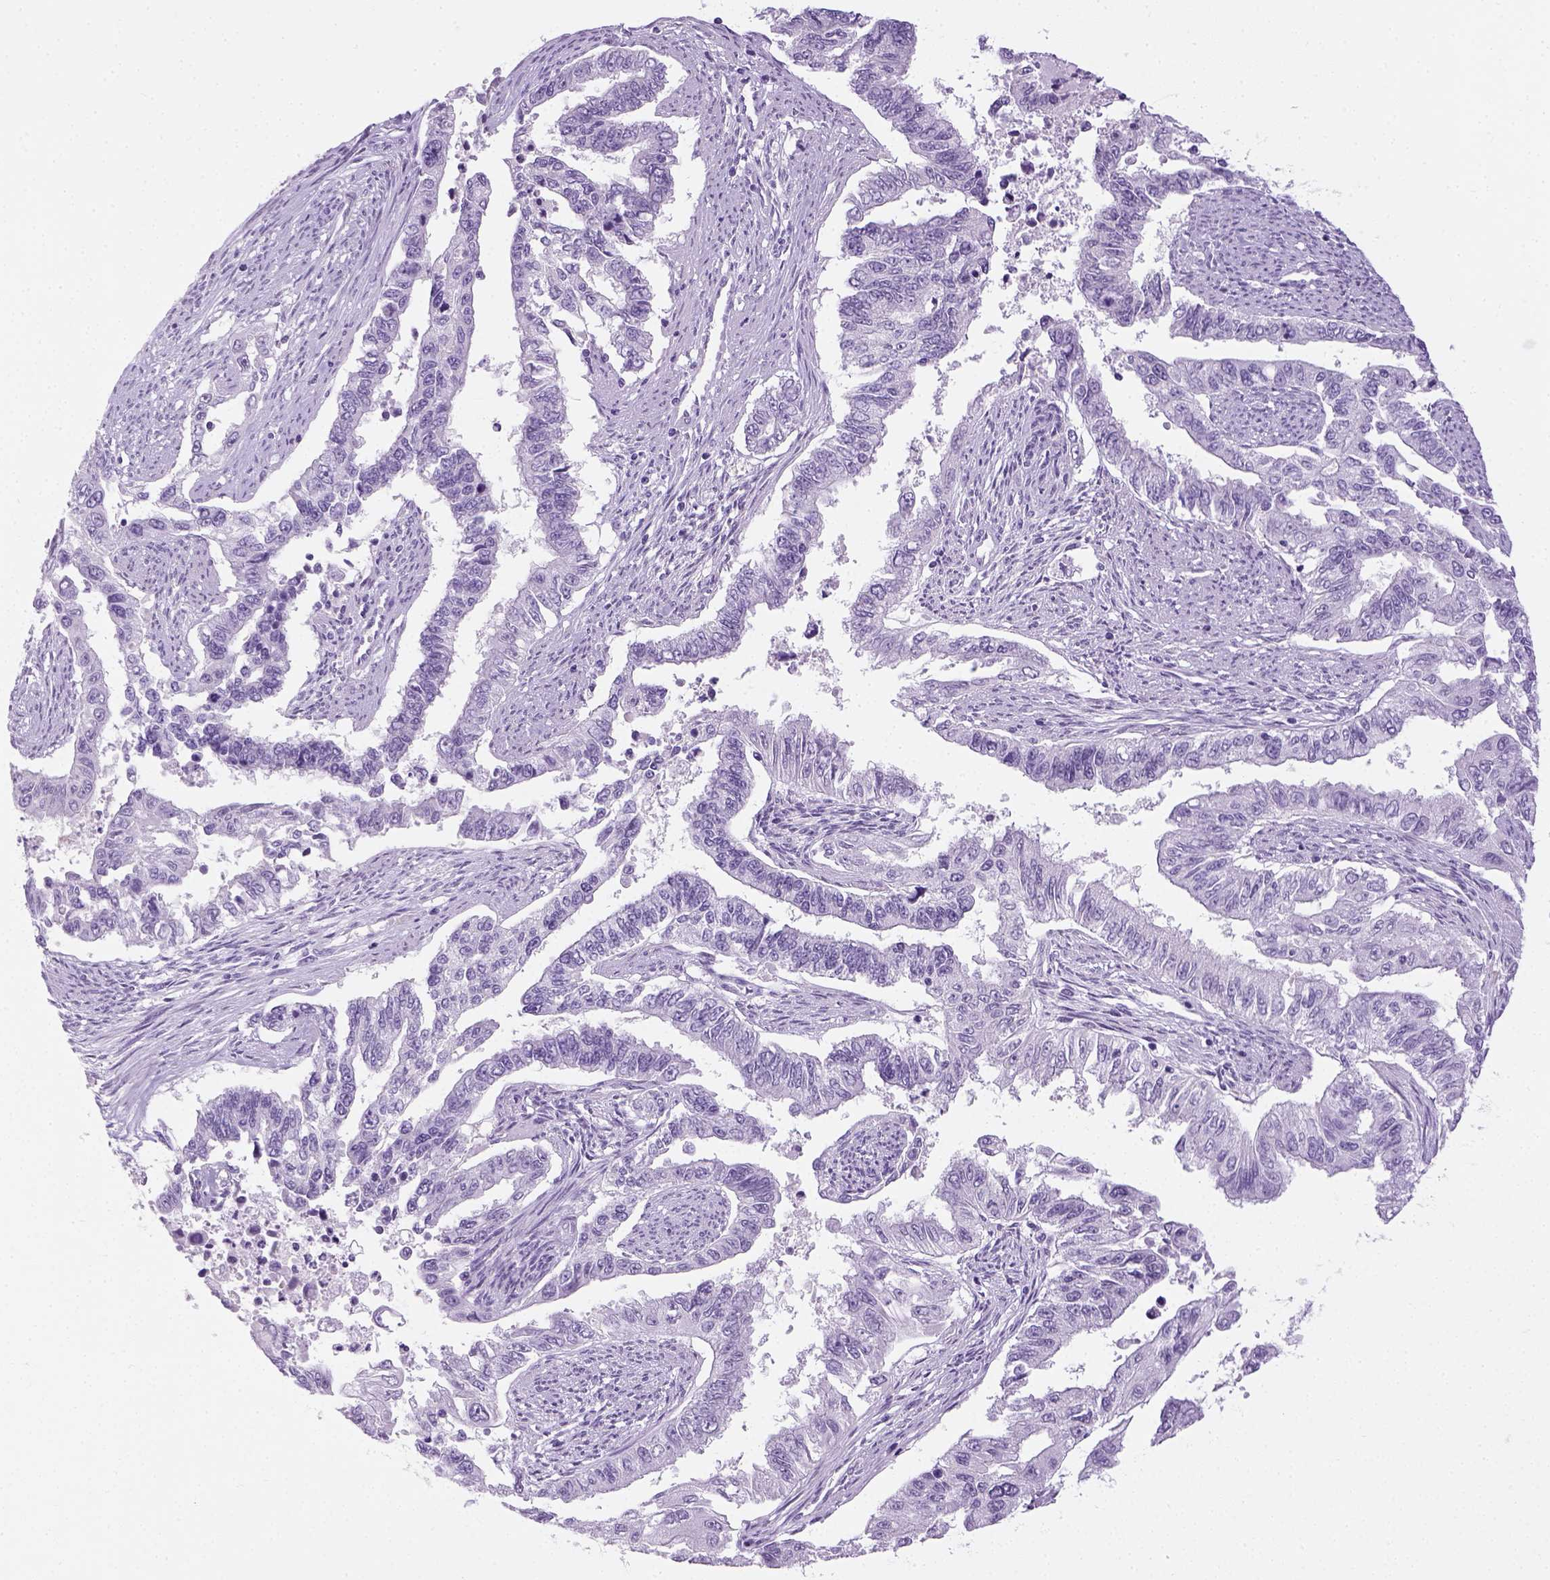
{"staining": {"intensity": "negative", "quantity": "none", "location": "none"}, "tissue": "endometrial cancer", "cell_type": "Tumor cells", "image_type": "cancer", "snomed": [{"axis": "morphology", "description": "Adenocarcinoma, NOS"}, {"axis": "topography", "description": "Uterus"}], "caption": "Immunohistochemistry (IHC) micrograph of neoplastic tissue: human endometrial adenocarcinoma stained with DAB shows no significant protein positivity in tumor cells.", "gene": "LGSN", "patient": {"sex": "female", "age": 59}}